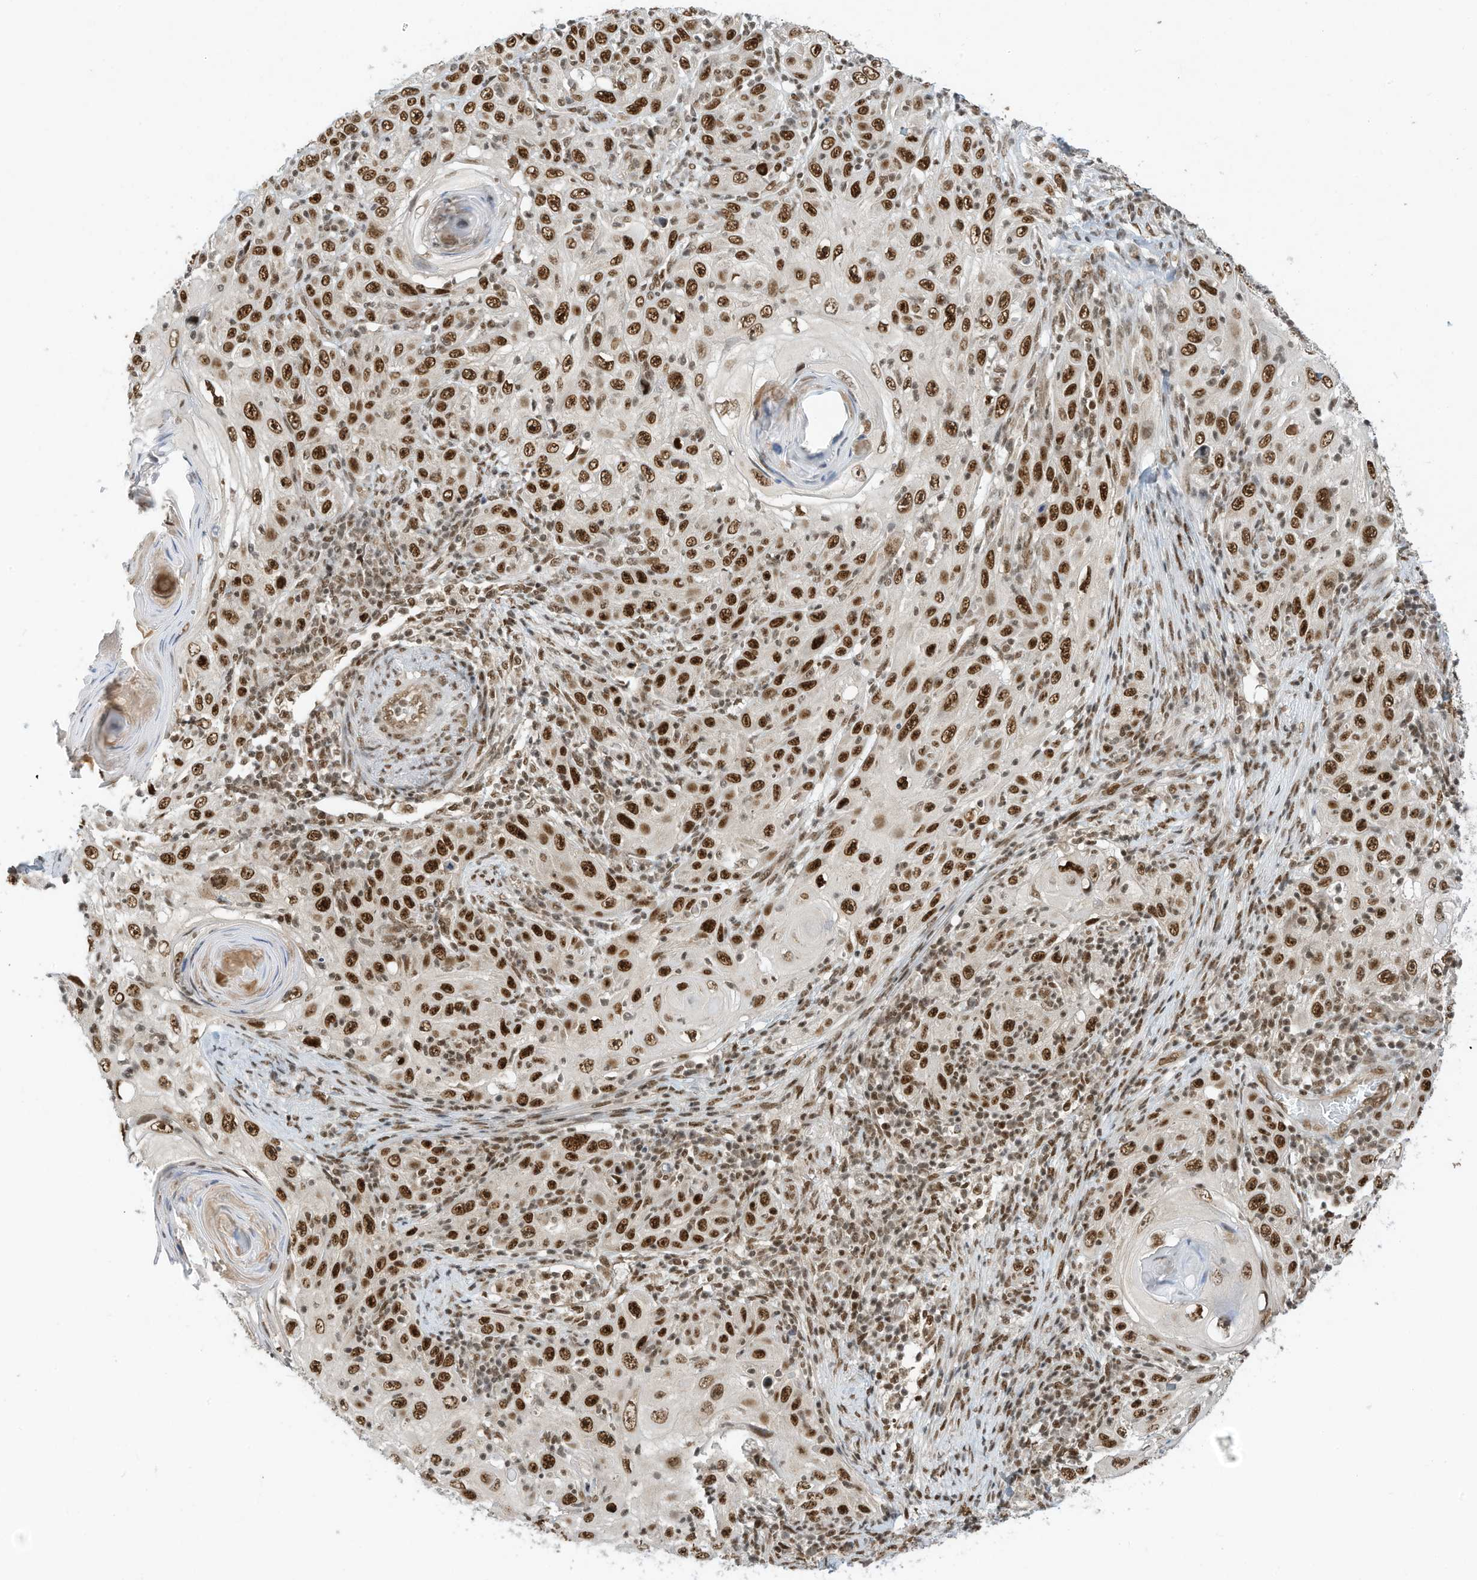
{"staining": {"intensity": "strong", "quantity": ">75%", "location": "nuclear"}, "tissue": "skin cancer", "cell_type": "Tumor cells", "image_type": "cancer", "snomed": [{"axis": "morphology", "description": "Squamous cell carcinoma, NOS"}, {"axis": "topography", "description": "Skin"}], "caption": "The image displays immunohistochemical staining of skin cancer (squamous cell carcinoma). There is strong nuclear expression is present in about >75% of tumor cells.", "gene": "AURKAIP1", "patient": {"sex": "female", "age": 88}}